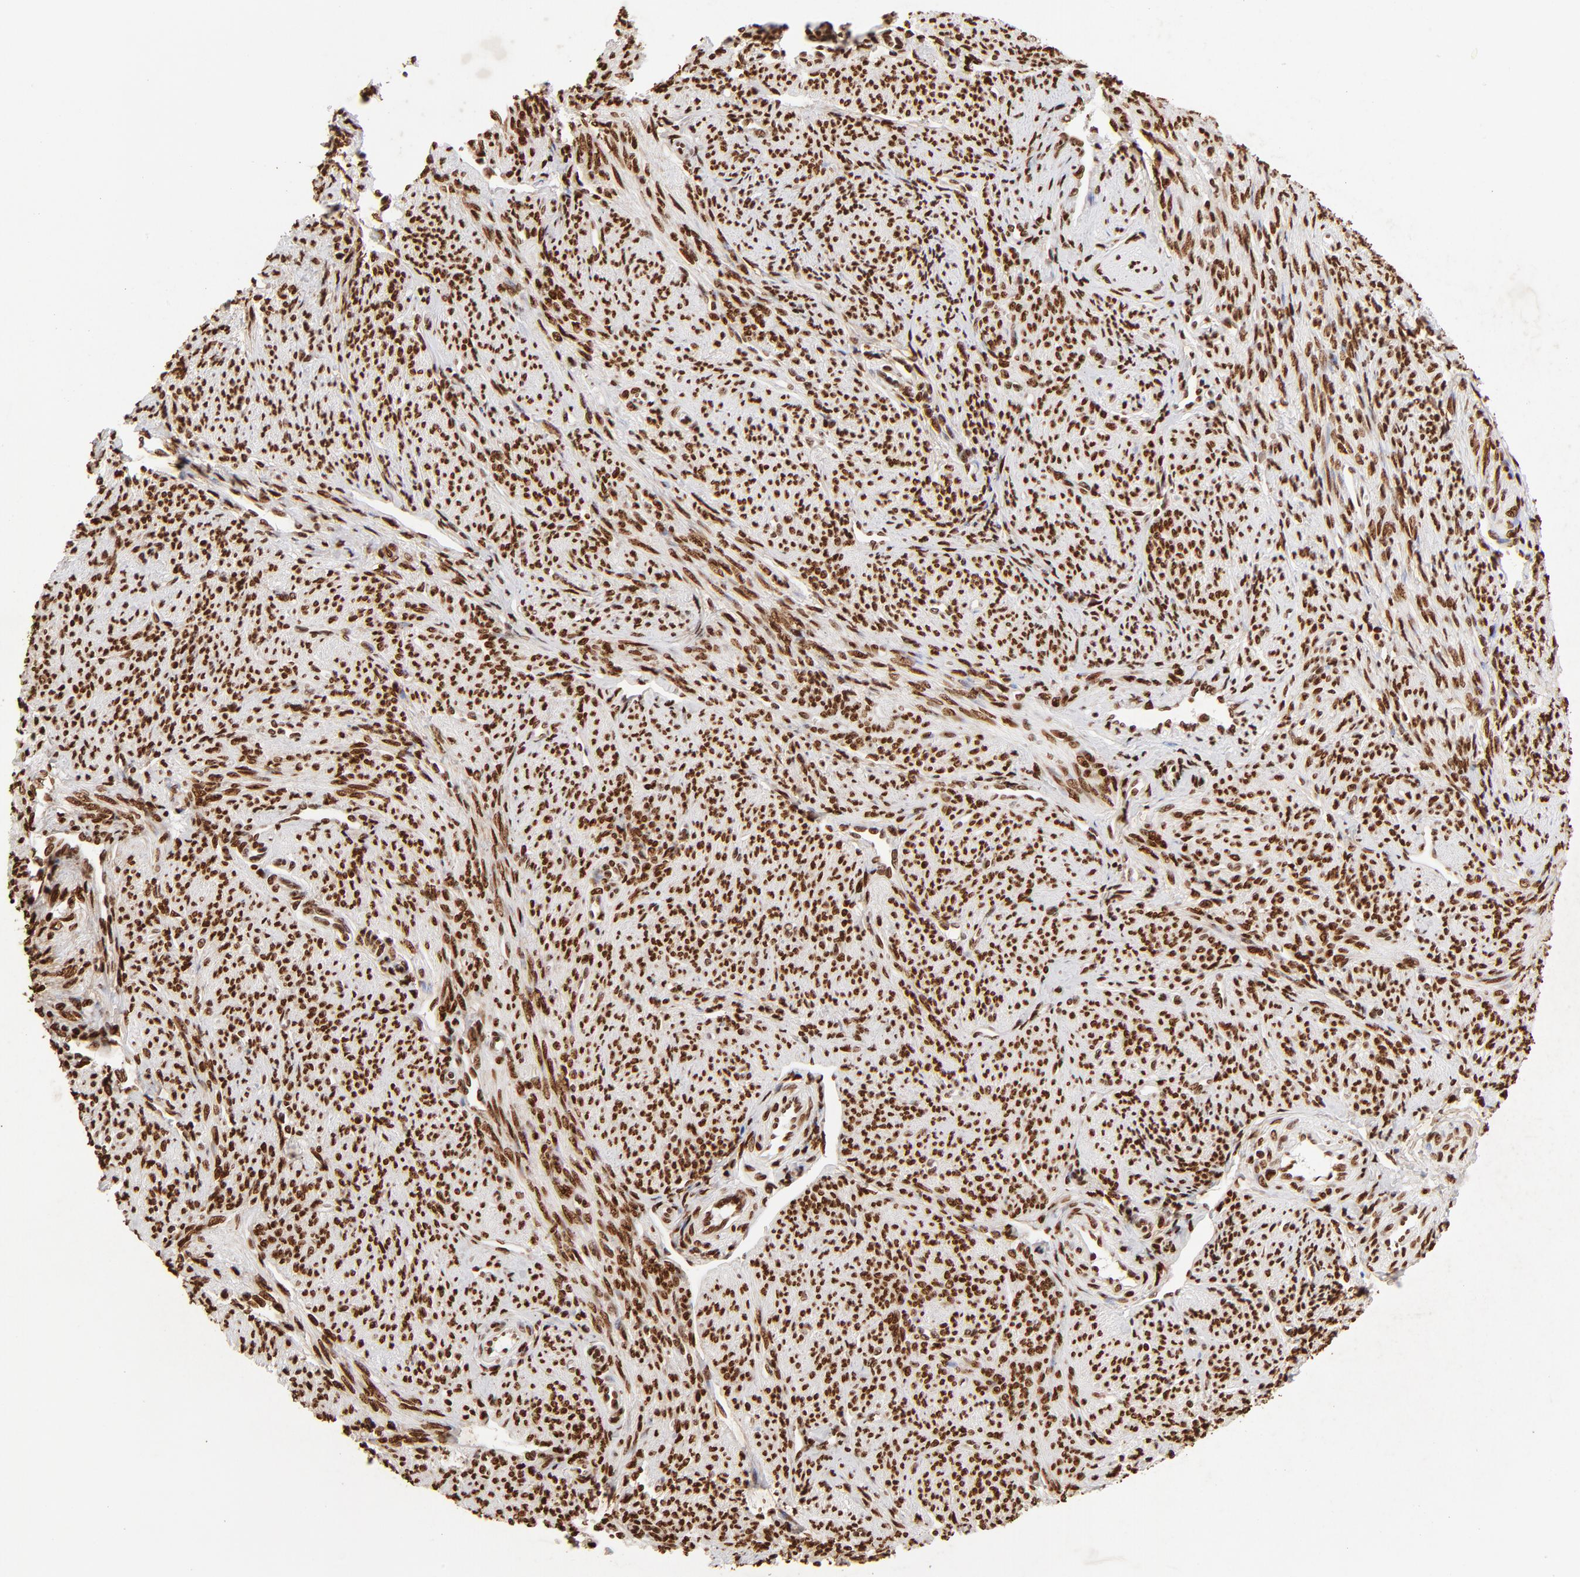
{"staining": {"intensity": "strong", "quantity": ">75%", "location": "nuclear"}, "tissue": "smooth muscle", "cell_type": "Smooth muscle cells", "image_type": "normal", "snomed": [{"axis": "morphology", "description": "Normal tissue, NOS"}, {"axis": "topography", "description": "Smooth muscle"}], "caption": "High-magnification brightfield microscopy of unremarkable smooth muscle stained with DAB (3,3'-diaminobenzidine) (brown) and counterstained with hematoxylin (blue). smooth muscle cells exhibit strong nuclear expression is appreciated in approximately>75% of cells.", "gene": "FBH1", "patient": {"sex": "female", "age": 65}}